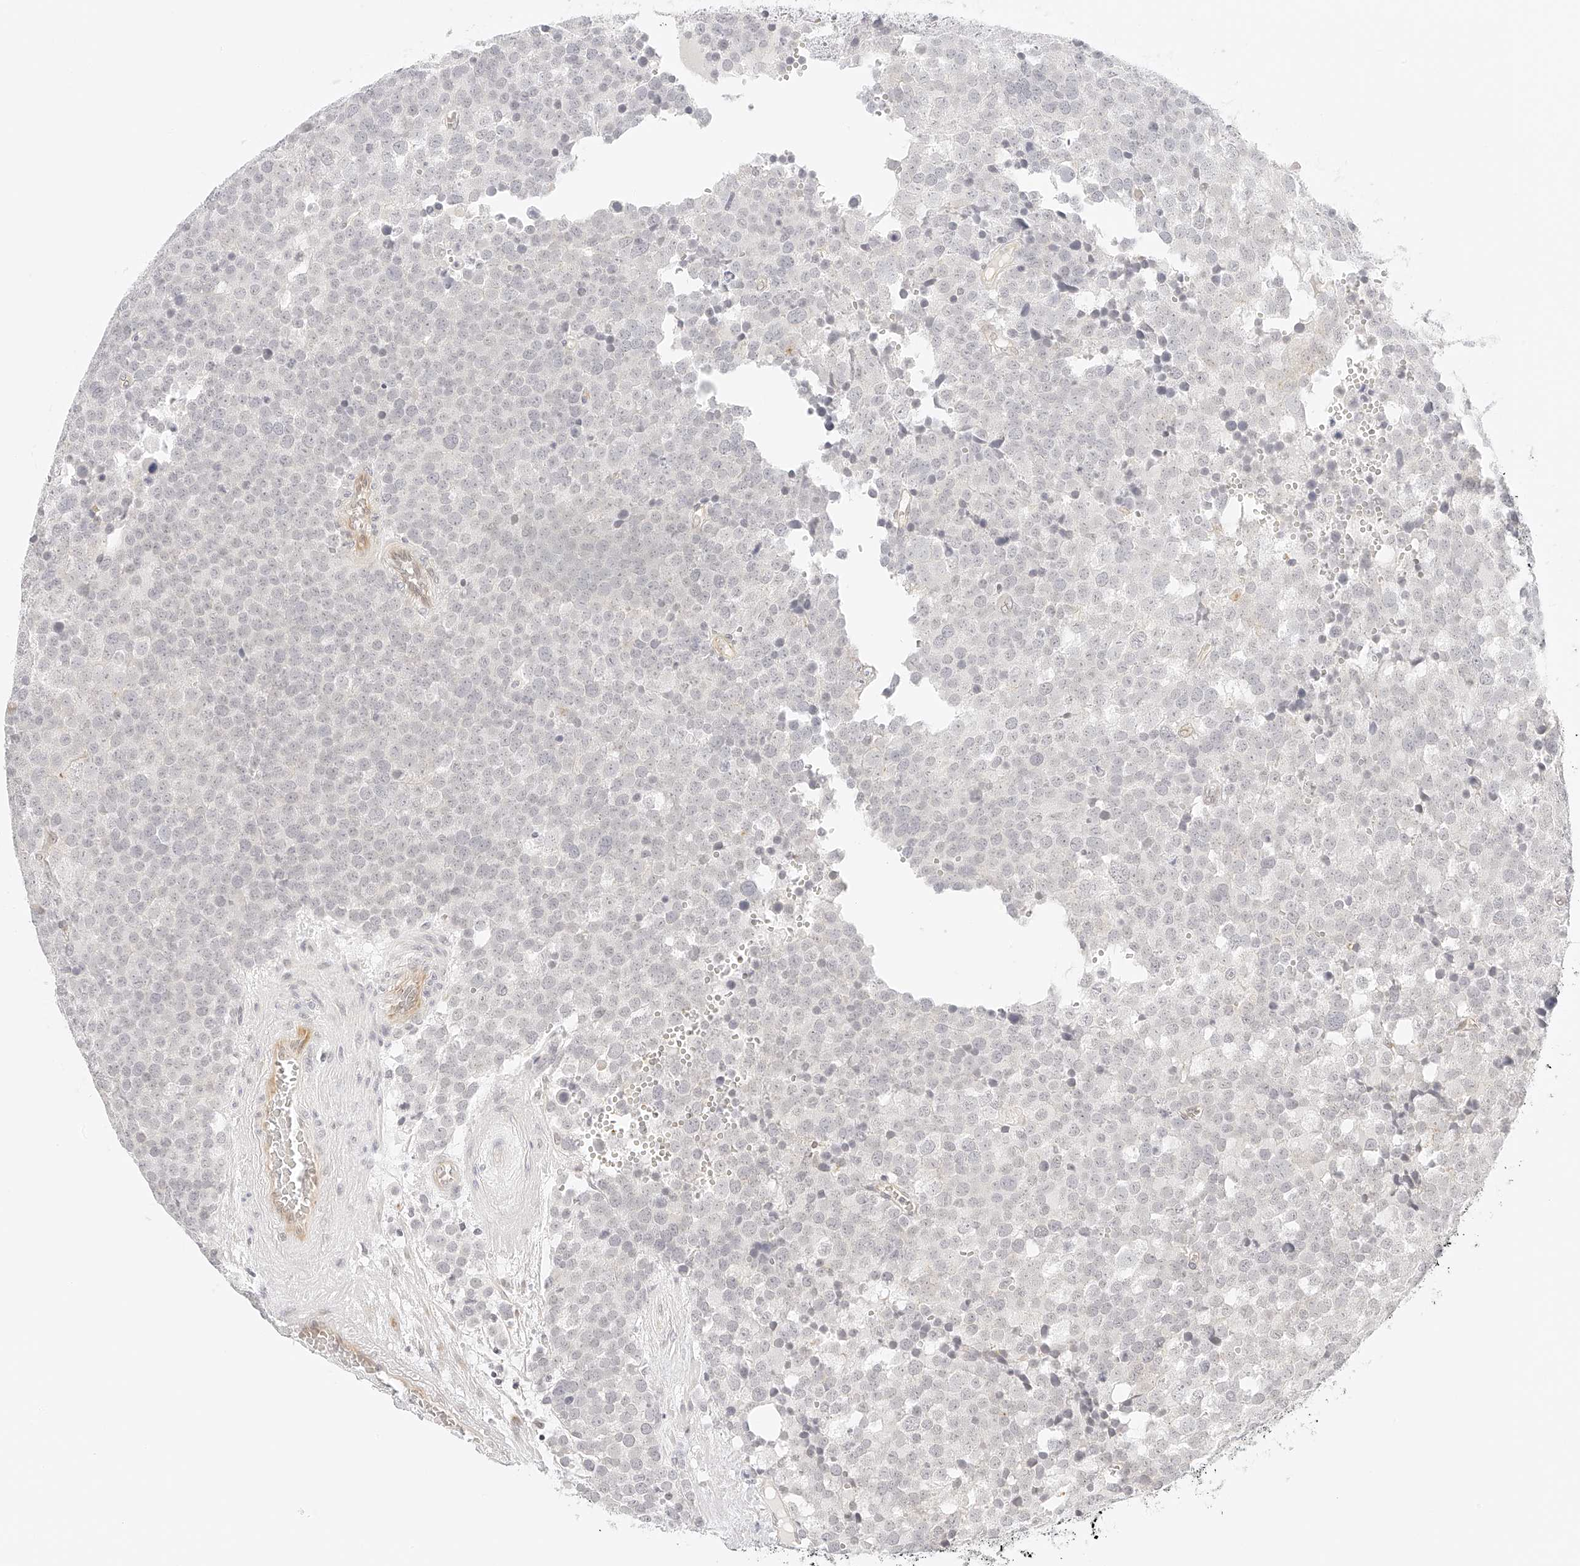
{"staining": {"intensity": "negative", "quantity": "none", "location": "none"}, "tissue": "testis cancer", "cell_type": "Tumor cells", "image_type": "cancer", "snomed": [{"axis": "morphology", "description": "Seminoma, NOS"}, {"axis": "topography", "description": "Testis"}], "caption": "Tumor cells are negative for brown protein staining in testis cancer. The staining is performed using DAB (3,3'-diaminobenzidine) brown chromogen with nuclei counter-stained in using hematoxylin.", "gene": "ZFP69", "patient": {"sex": "male", "age": 71}}